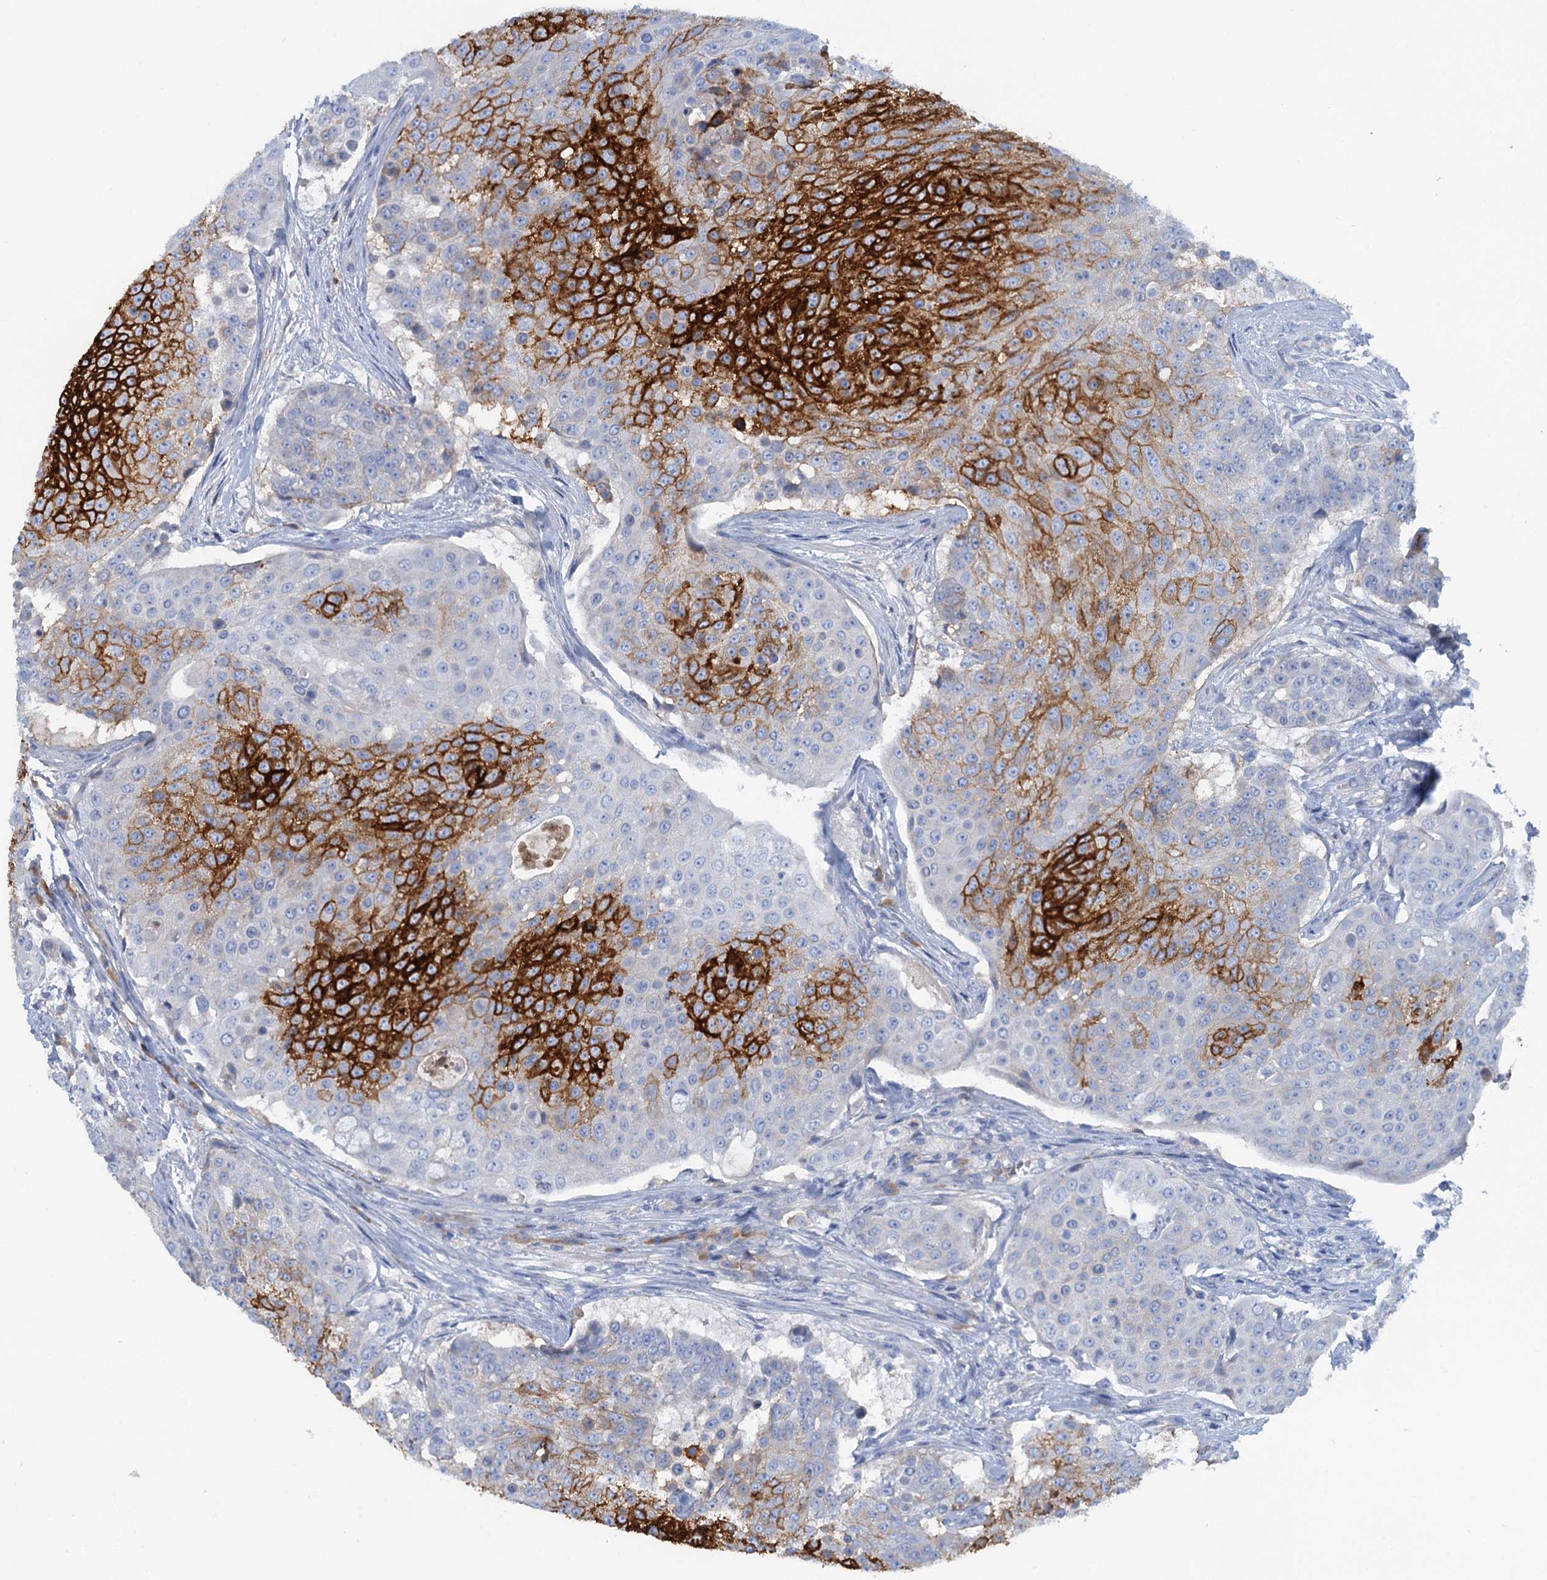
{"staining": {"intensity": "strong", "quantity": "25%-75%", "location": "cytoplasmic/membranous"}, "tissue": "urothelial cancer", "cell_type": "Tumor cells", "image_type": "cancer", "snomed": [{"axis": "morphology", "description": "Urothelial carcinoma, High grade"}, {"axis": "topography", "description": "Urinary bladder"}], "caption": "A micrograph of human urothelial carcinoma (high-grade) stained for a protein exhibits strong cytoplasmic/membranous brown staining in tumor cells. Nuclei are stained in blue.", "gene": "MYADML2", "patient": {"sex": "female", "age": 63}}